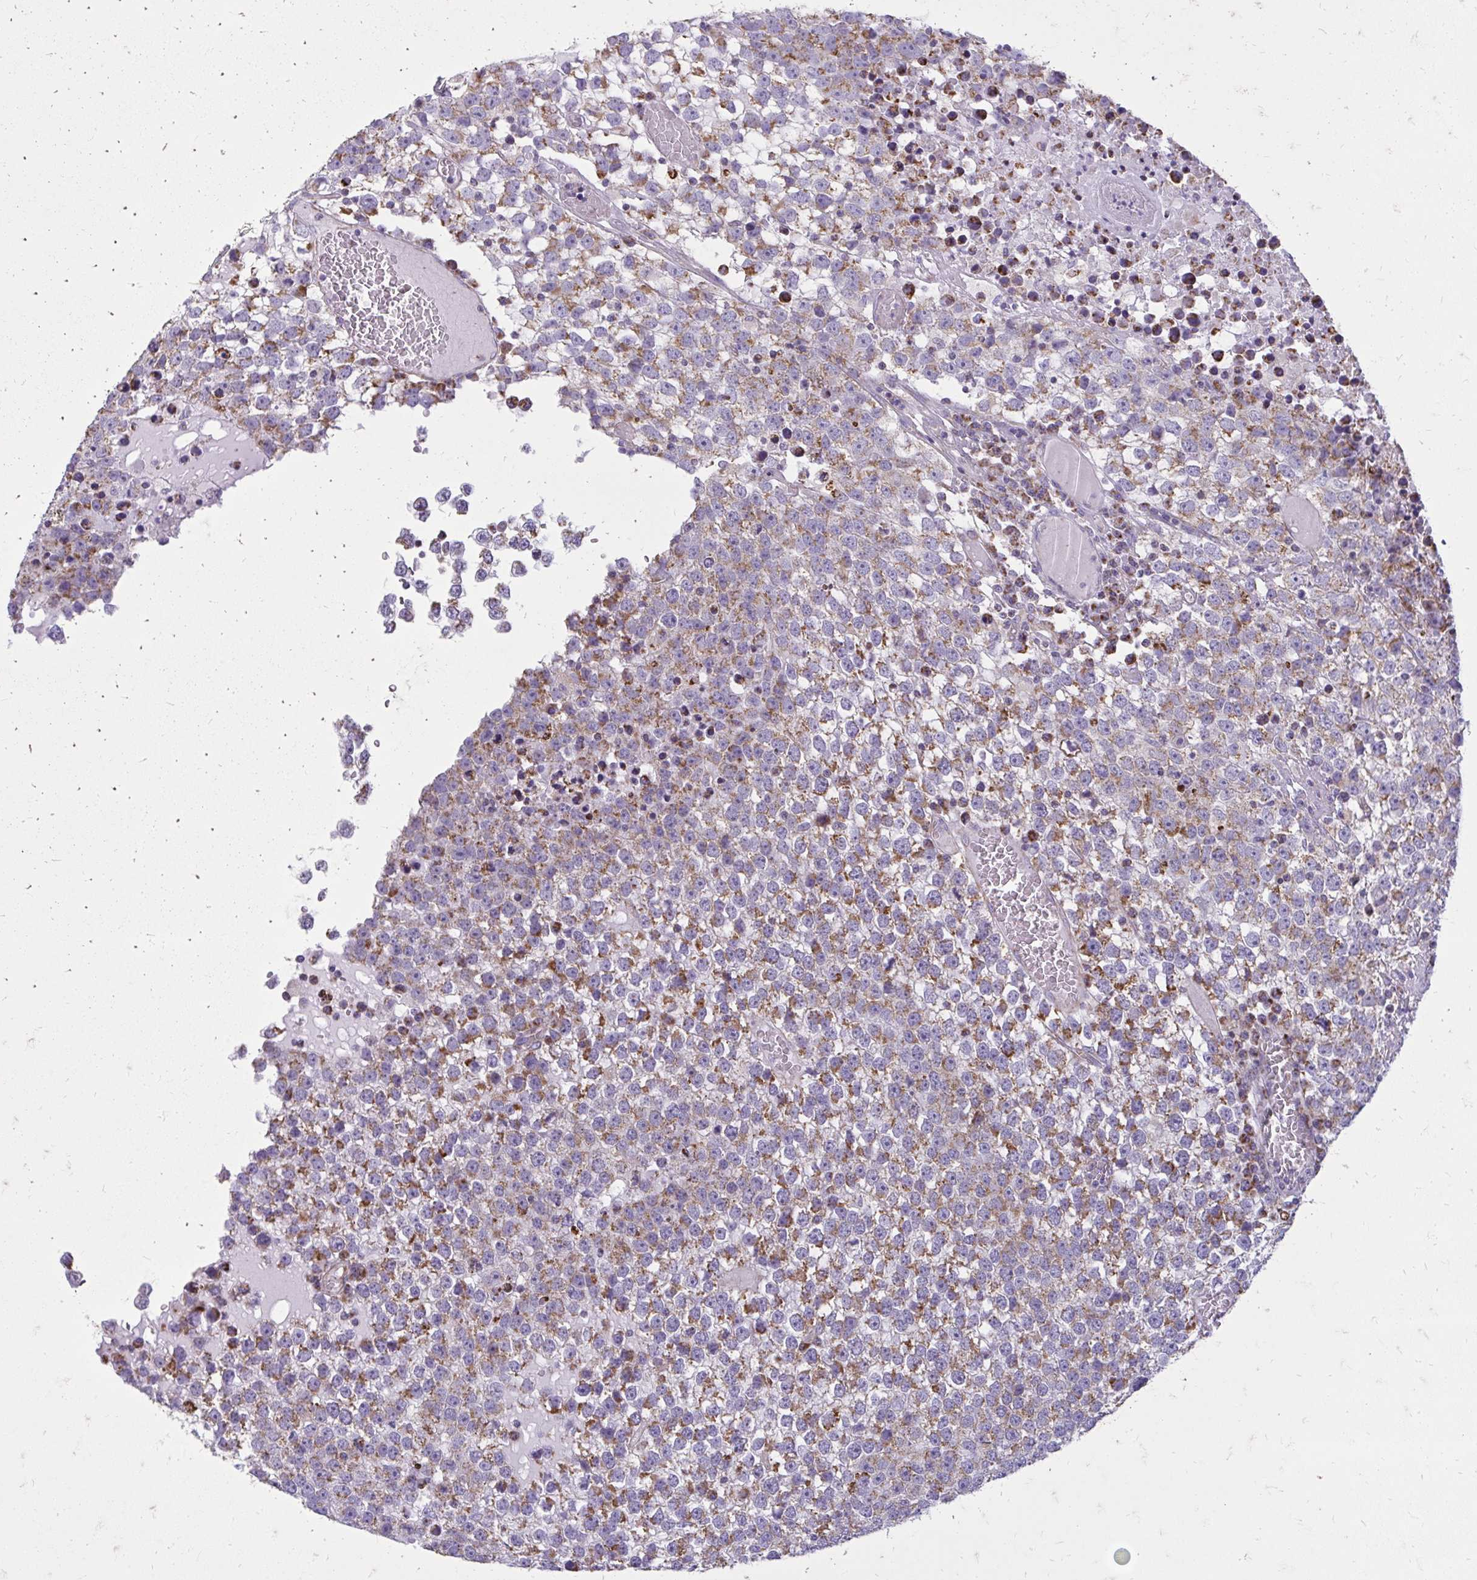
{"staining": {"intensity": "moderate", "quantity": "<25%", "location": "cytoplasmic/membranous"}, "tissue": "testis cancer", "cell_type": "Tumor cells", "image_type": "cancer", "snomed": [{"axis": "morphology", "description": "Seminoma, NOS"}, {"axis": "topography", "description": "Testis"}], "caption": "IHC of human seminoma (testis) demonstrates low levels of moderate cytoplasmic/membranous expression in about <25% of tumor cells.", "gene": "IFIT1", "patient": {"sex": "male", "age": 65}}